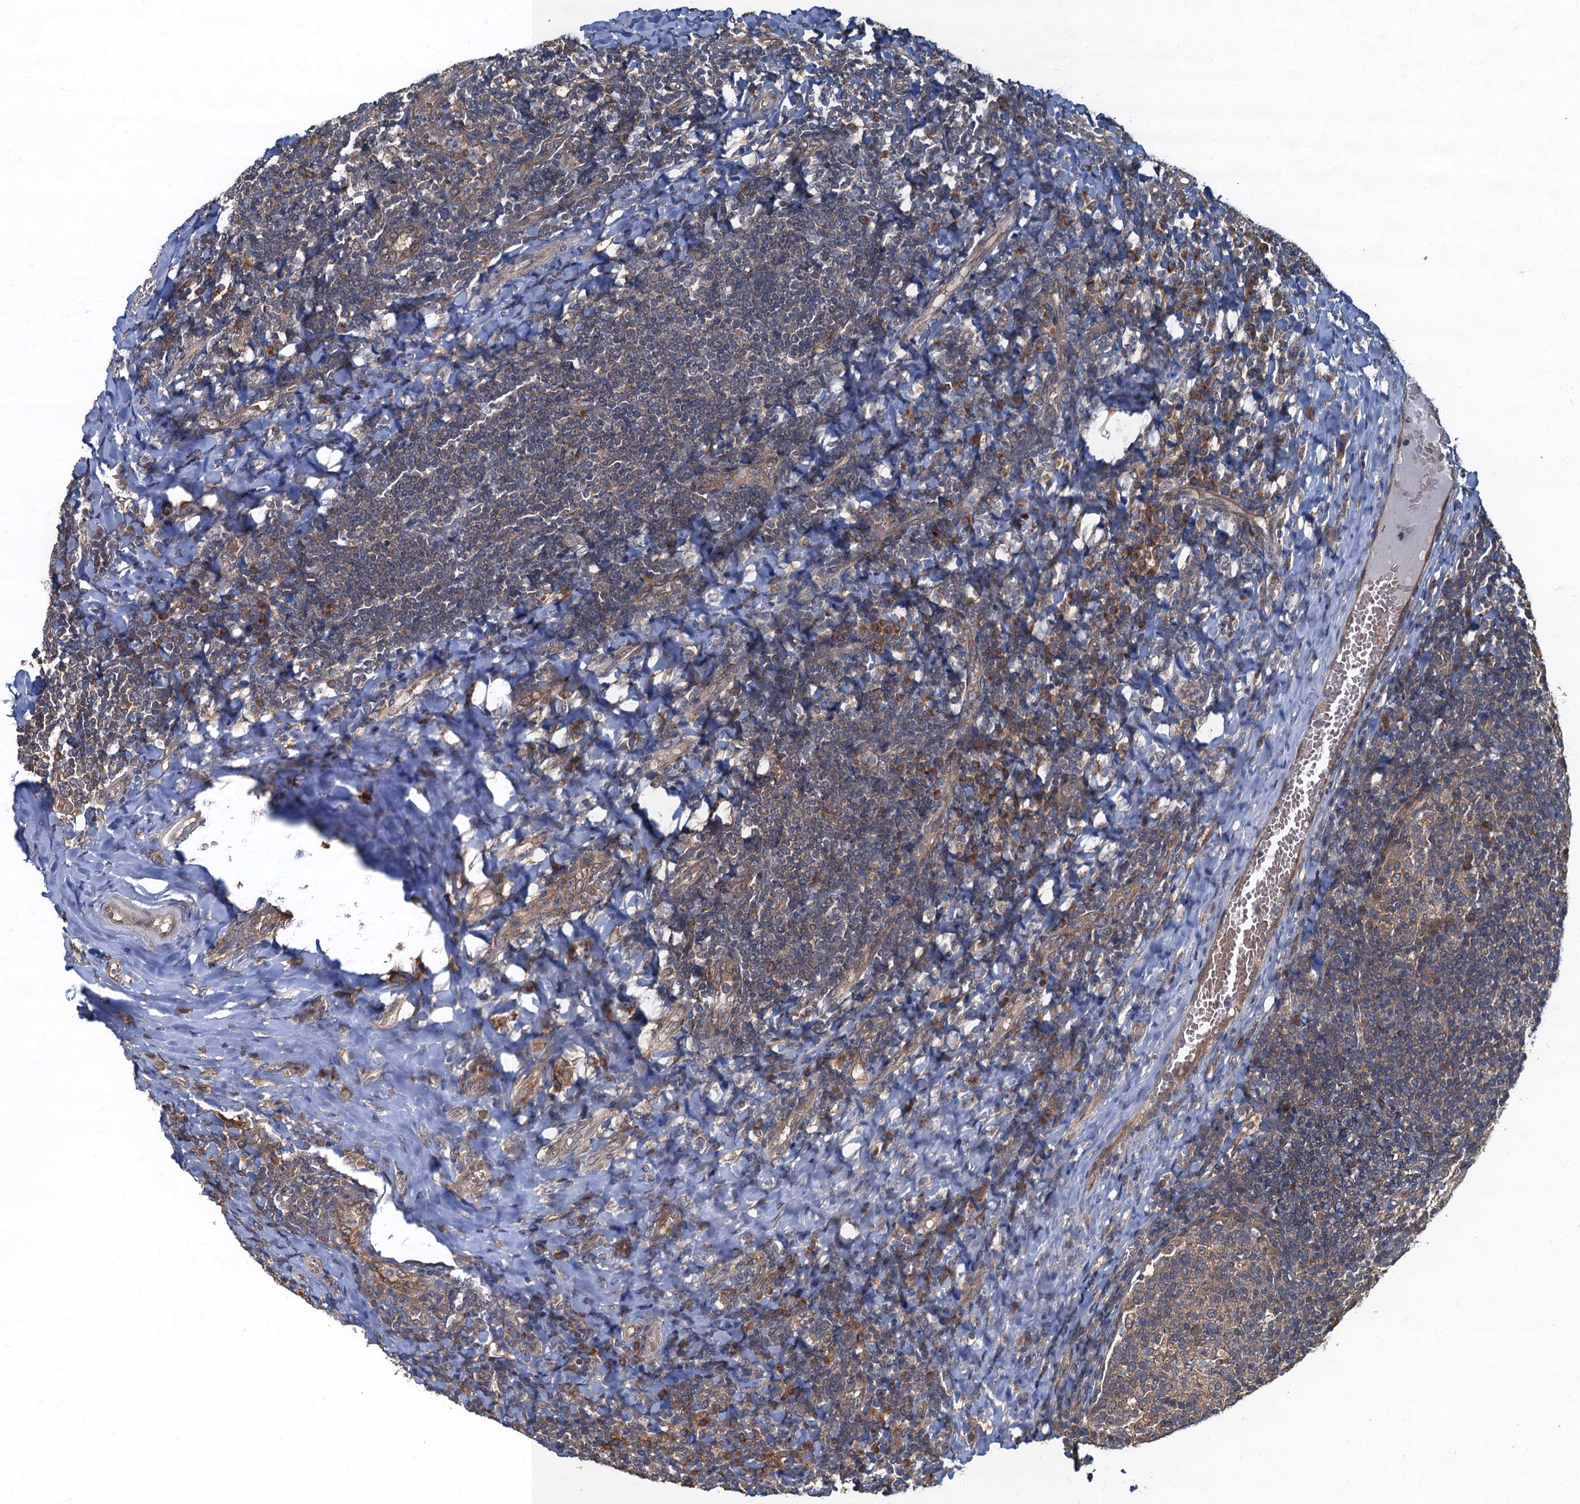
{"staining": {"intensity": "weak", "quantity": "25%-75%", "location": "cytoplasmic/membranous"}, "tissue": "tonsil", "cell_type": "Germinal center cells", "image_type": "normal", "snomed": [{"axis": "morphology", "description": "Normal tissue, NOS"}, {"axis": "topography", "description": "Tonsil"}], "caption": "Immunohistochemistry (IHC) image of unremarkable tonsil stained for a protein (brown), which exhibits low levels of weak cytoplasmic/membranous positivity in about 25%-75% of germinal center cells.", "gene": "TBCK", "patient": {"sex": "female", "age": 19}}